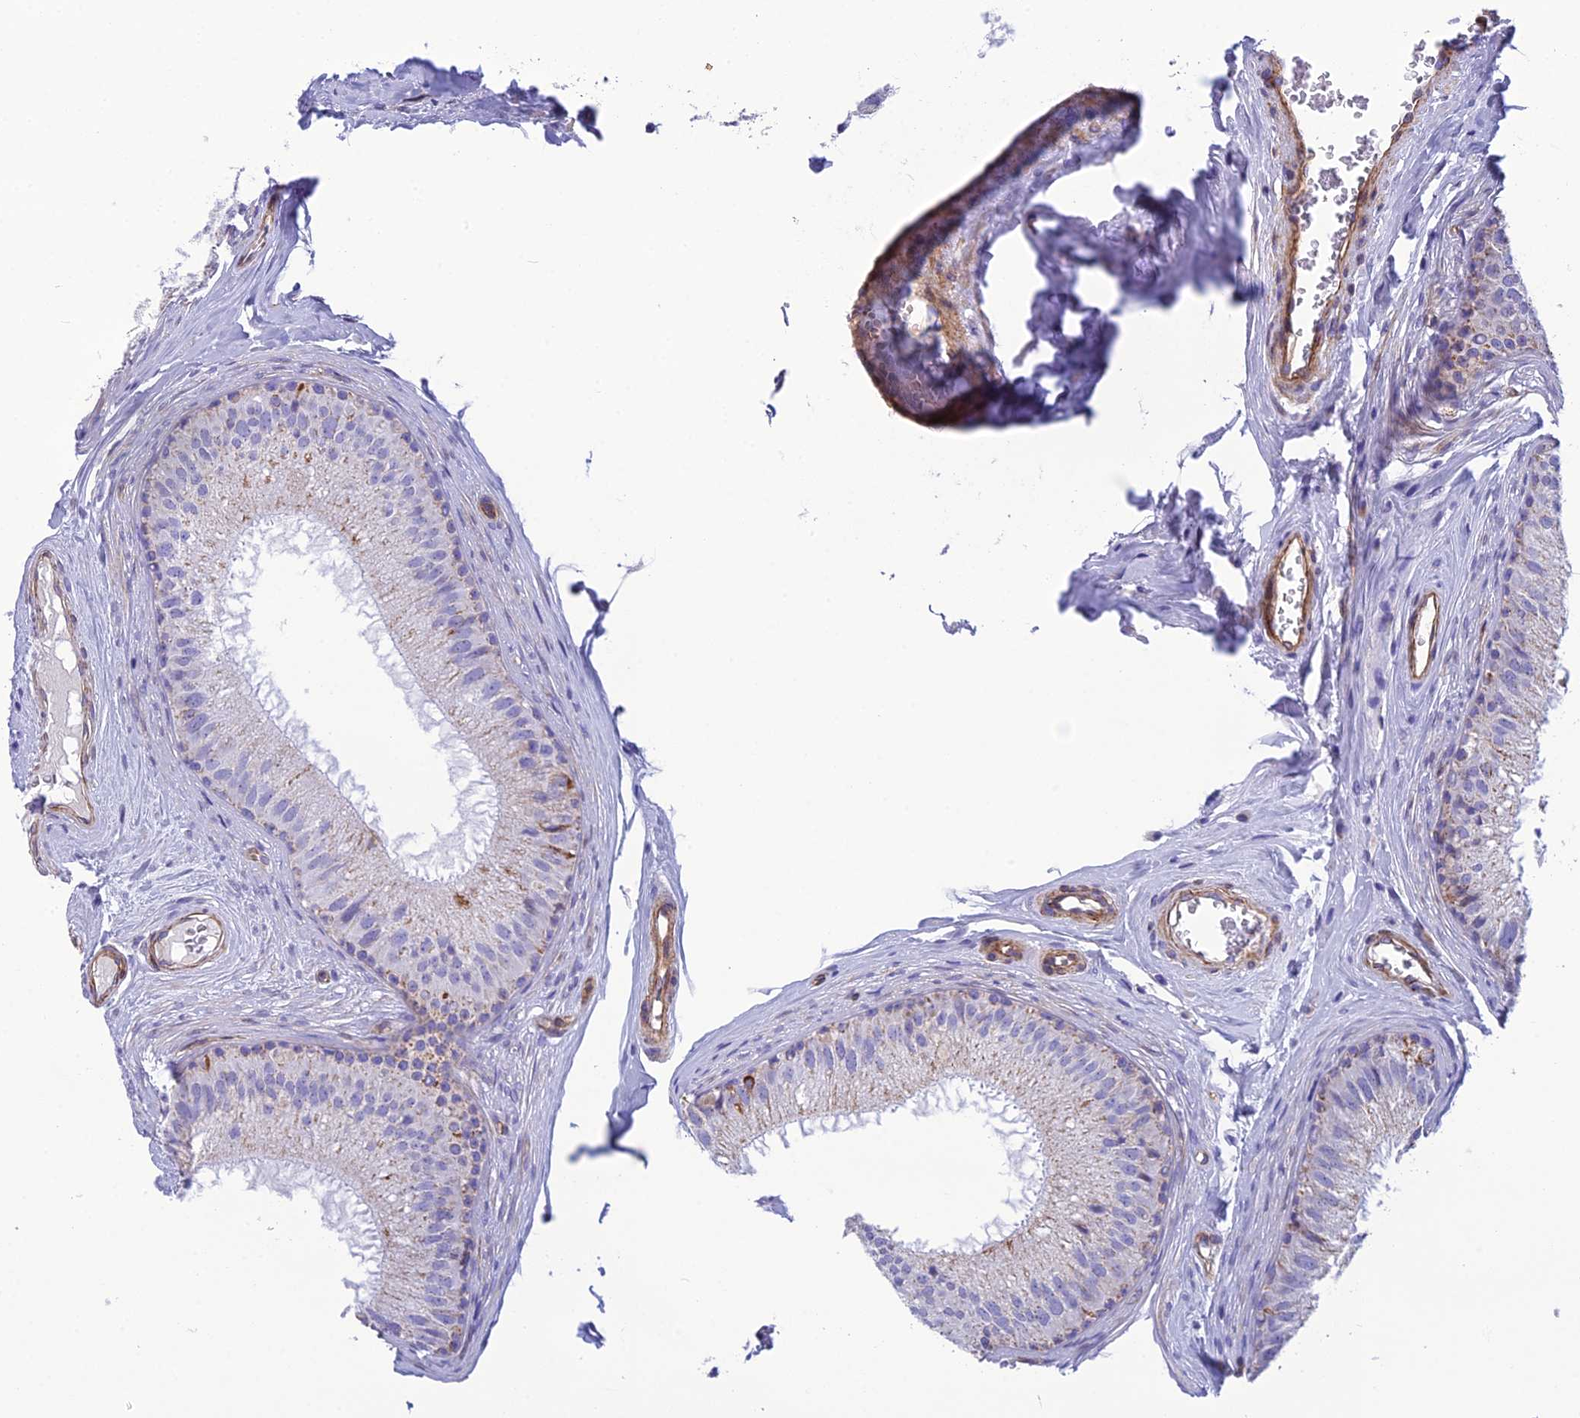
{"staining": {"intensity": "moderate", "quantity": "<25%", "location": "cytoplasmic/membranous"}, "tissue": "epididymis", "cell_type": "Glandular cells", "image_type": "normal", "snomed": [{"axis": "morphology", "description": "Normal tissue, NOS"}, {"axis": "topography", "description": "Epididymis"}], "caption": "Immunohistochemistry staining of benign epididymis, which demonstrates low levels of moderate cytoplasmic/membranous expression in approximately <25% of glandular cells indicating moderate cytoplasmic/membranous protein staining. The staining was performed using DAB (3,3'-diaminobenzidine) (brown) for protein detection and nuclei were counterstained in hematoxylin (blue).", "gene": "POMGNT1", "patient": {"sex": "male", "age": 33}}